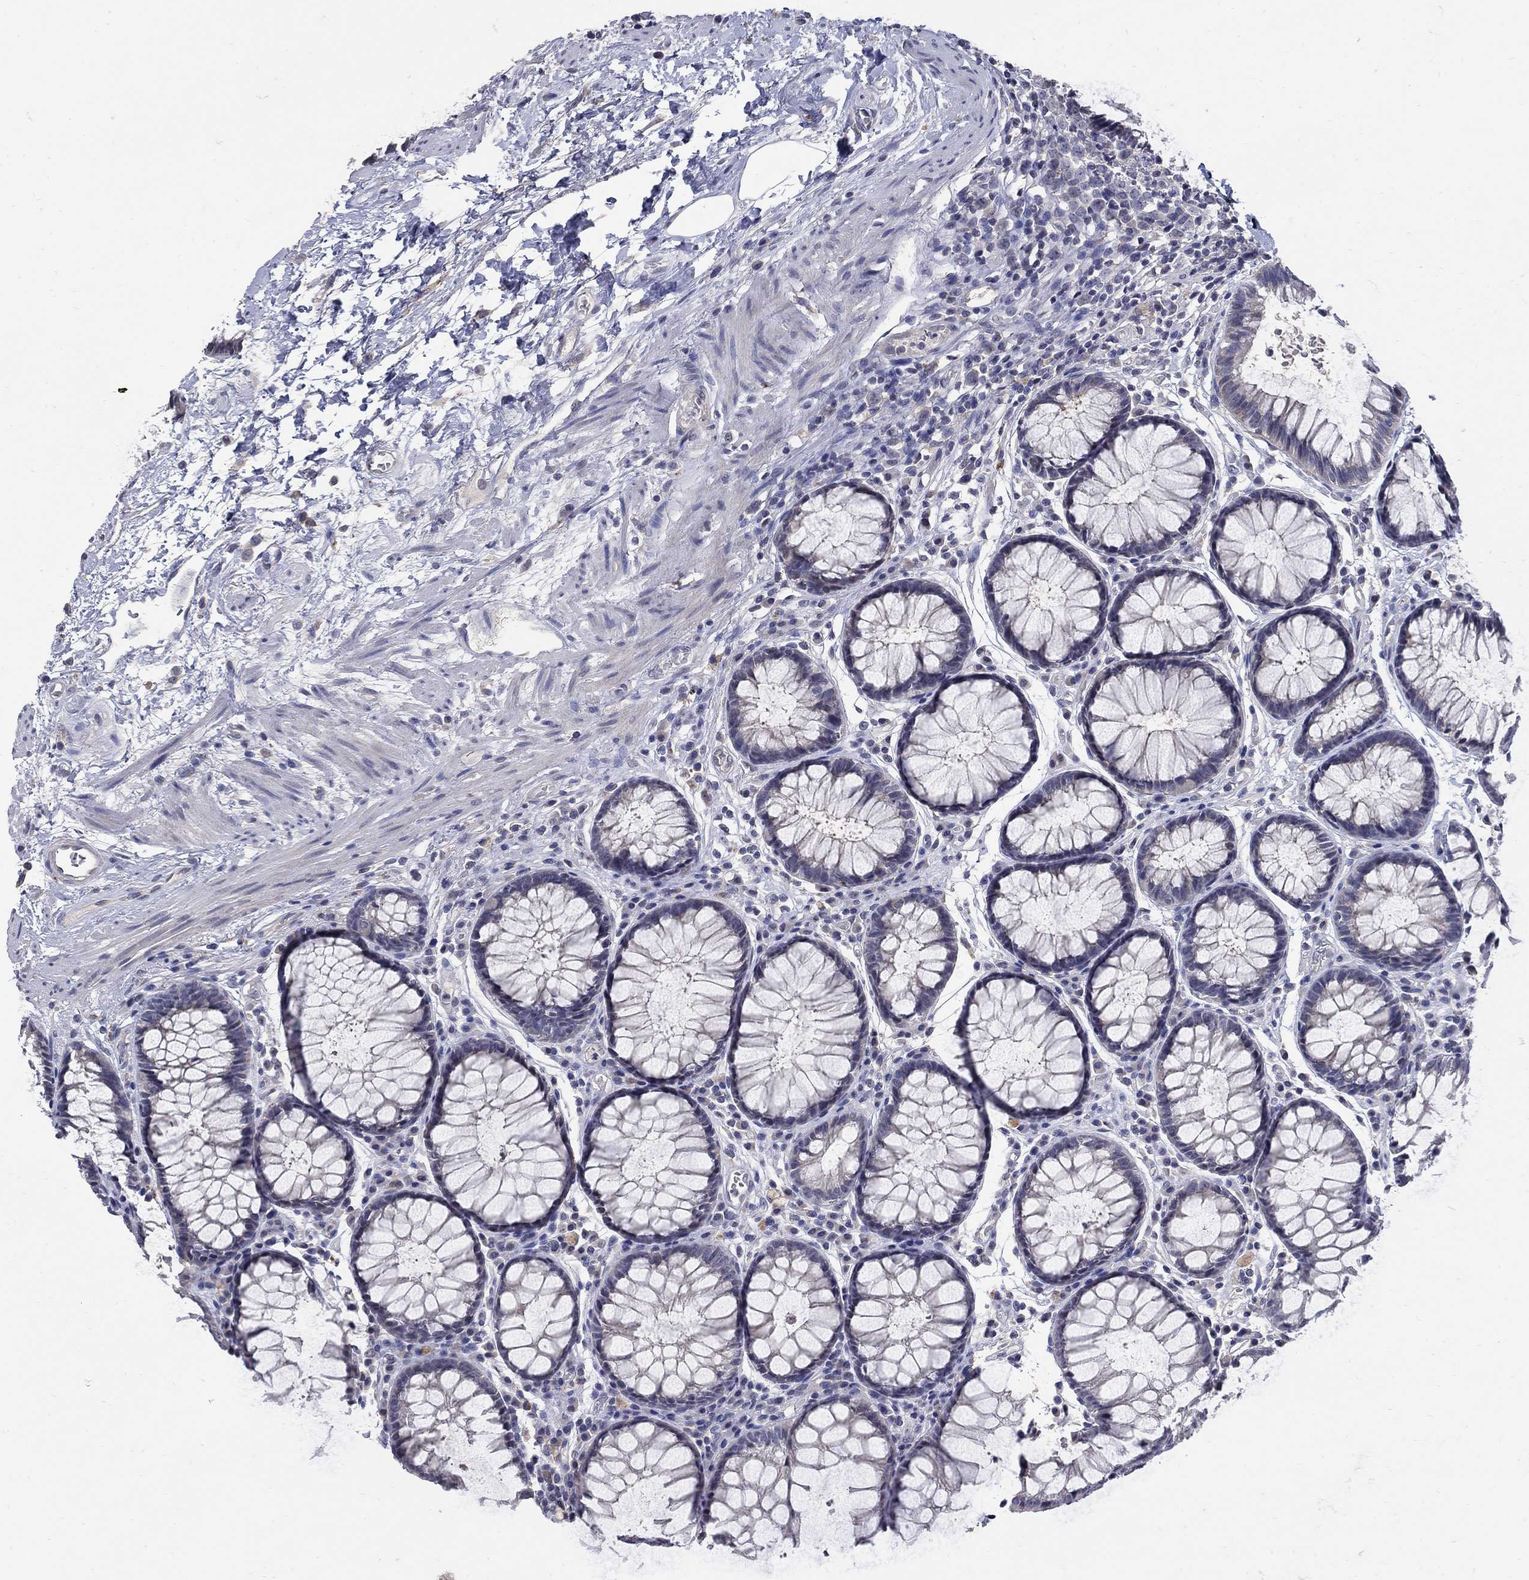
{"staining": {"intensity": "negative", "quantity": "none", "location": "none"}, "tissue": "rectum", "cell_type": "Glandular cells", "image_type": "normal", "snomed": [{"axis": "morphology", "description": "Normal tissue, NOS"}, {"axis": "topography", "description": "Rectum"}], "caption": "Normal rectum was stained to show a protein in brown. There is no significant positivity in glandular cells. (DAB (3,3'-diaminobenzidine) IHC with hematoxylin counter stain).", "gene": "CETN1", "patient": {"sex": "female", "age": 68}}